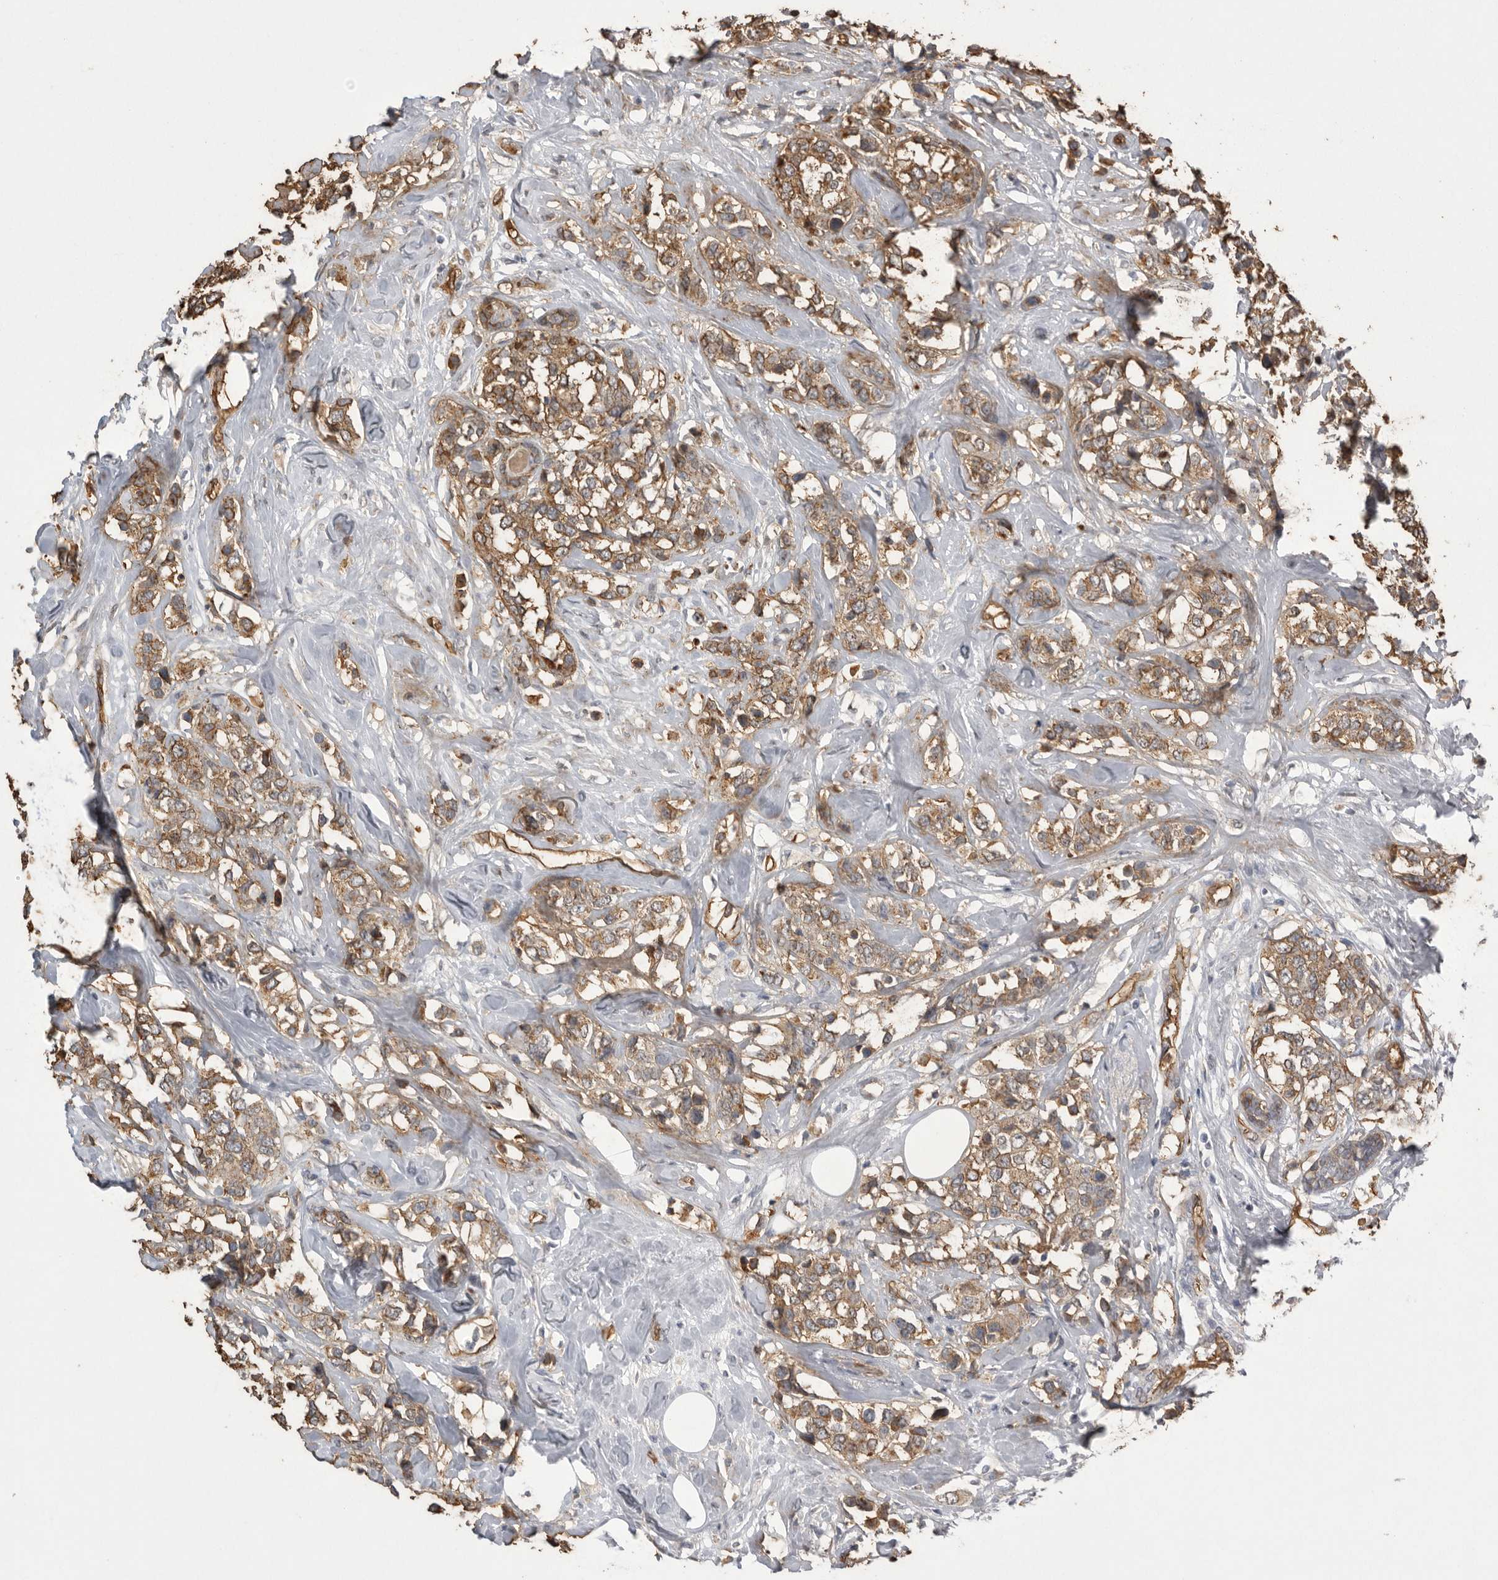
{"staining": {"intensity": "moderate", "quantity": ">75%", "location": "cytoplasmic/membranous"}, "tissue": "breast cancer", "cell_type": "Tumor cells", "image_type": "cancer", "snomed": [{"axis": "morphology", "description": "Lobular carcinoma"}, {"axis": "topography", "description": "Breast"}], "caption": "Human breast cancer stained with a brown dye displays moderate cytoplasmic/membranous positive positivity in about >75% of tumor cells.", "gene": "IL27", "patient": {"sex": "female", "age": 59}}